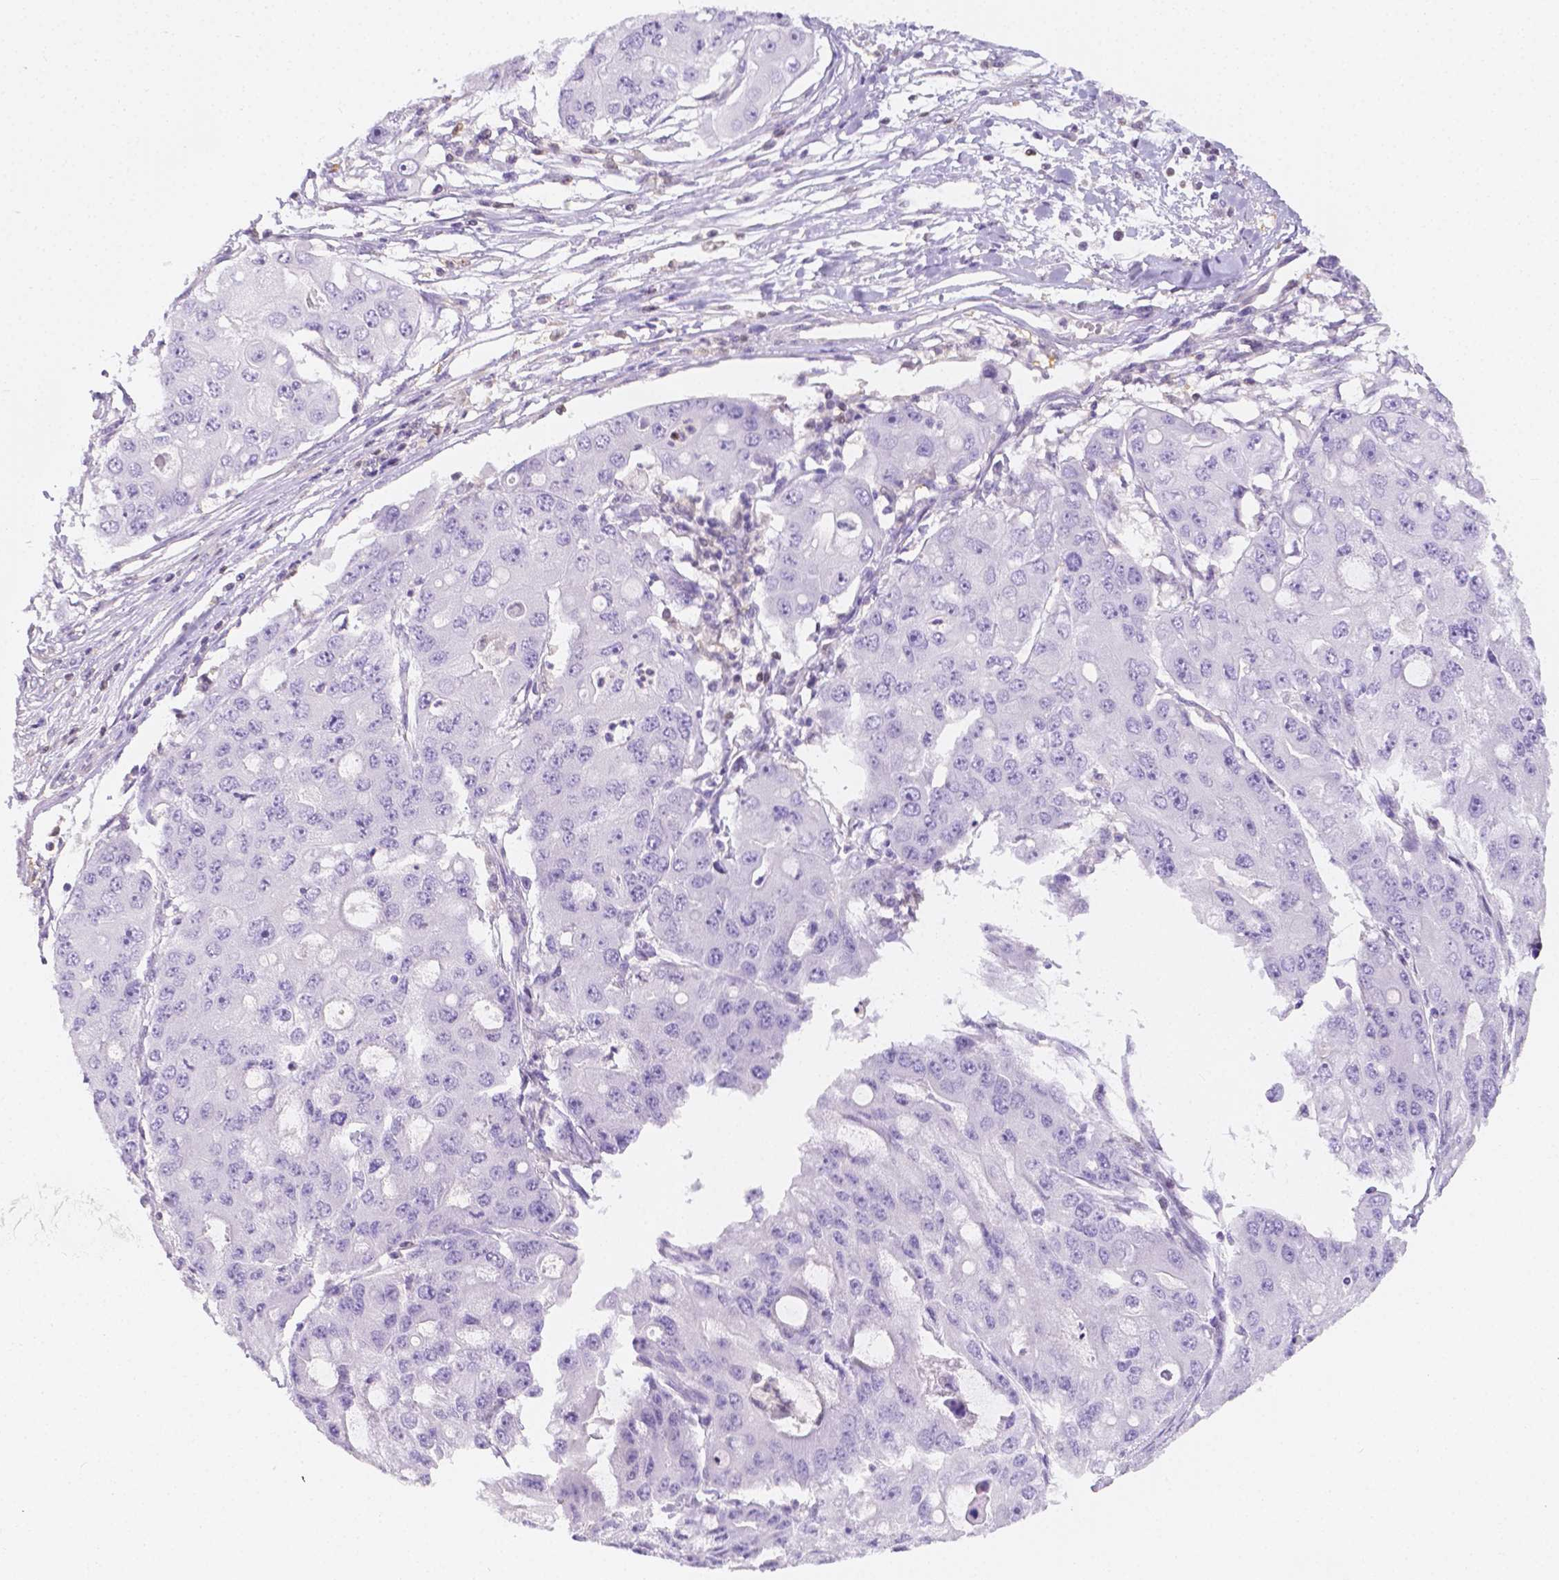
{"staining": {"intensity": "negative", "quantity": "none", "location": "none"}, "tissue": "ovarian cancer", "cell_type": "Tumor cells", "image_type": "cancer", "snomed": [{"axis": "morphology", "description": "Cystadenocarcinoma, serous, NOS"}, {"axis": "topography", "description": "Ovary"}], "caption": "Immunohistochemistry micrograph of human ovarian cancer (serous cystadenocarcinoma) stained for a protein (brown), which demonstrates no staining in tumor cells. Brightfield microscopy of immunohistochemistry (IHC) stained with DAB (3,3'-diaminobenzidine) (brown) and hematoxylin (blue), captured at high magnification.", "gene": "SGTB", "patient": {"sex": "female", "age": 56}}